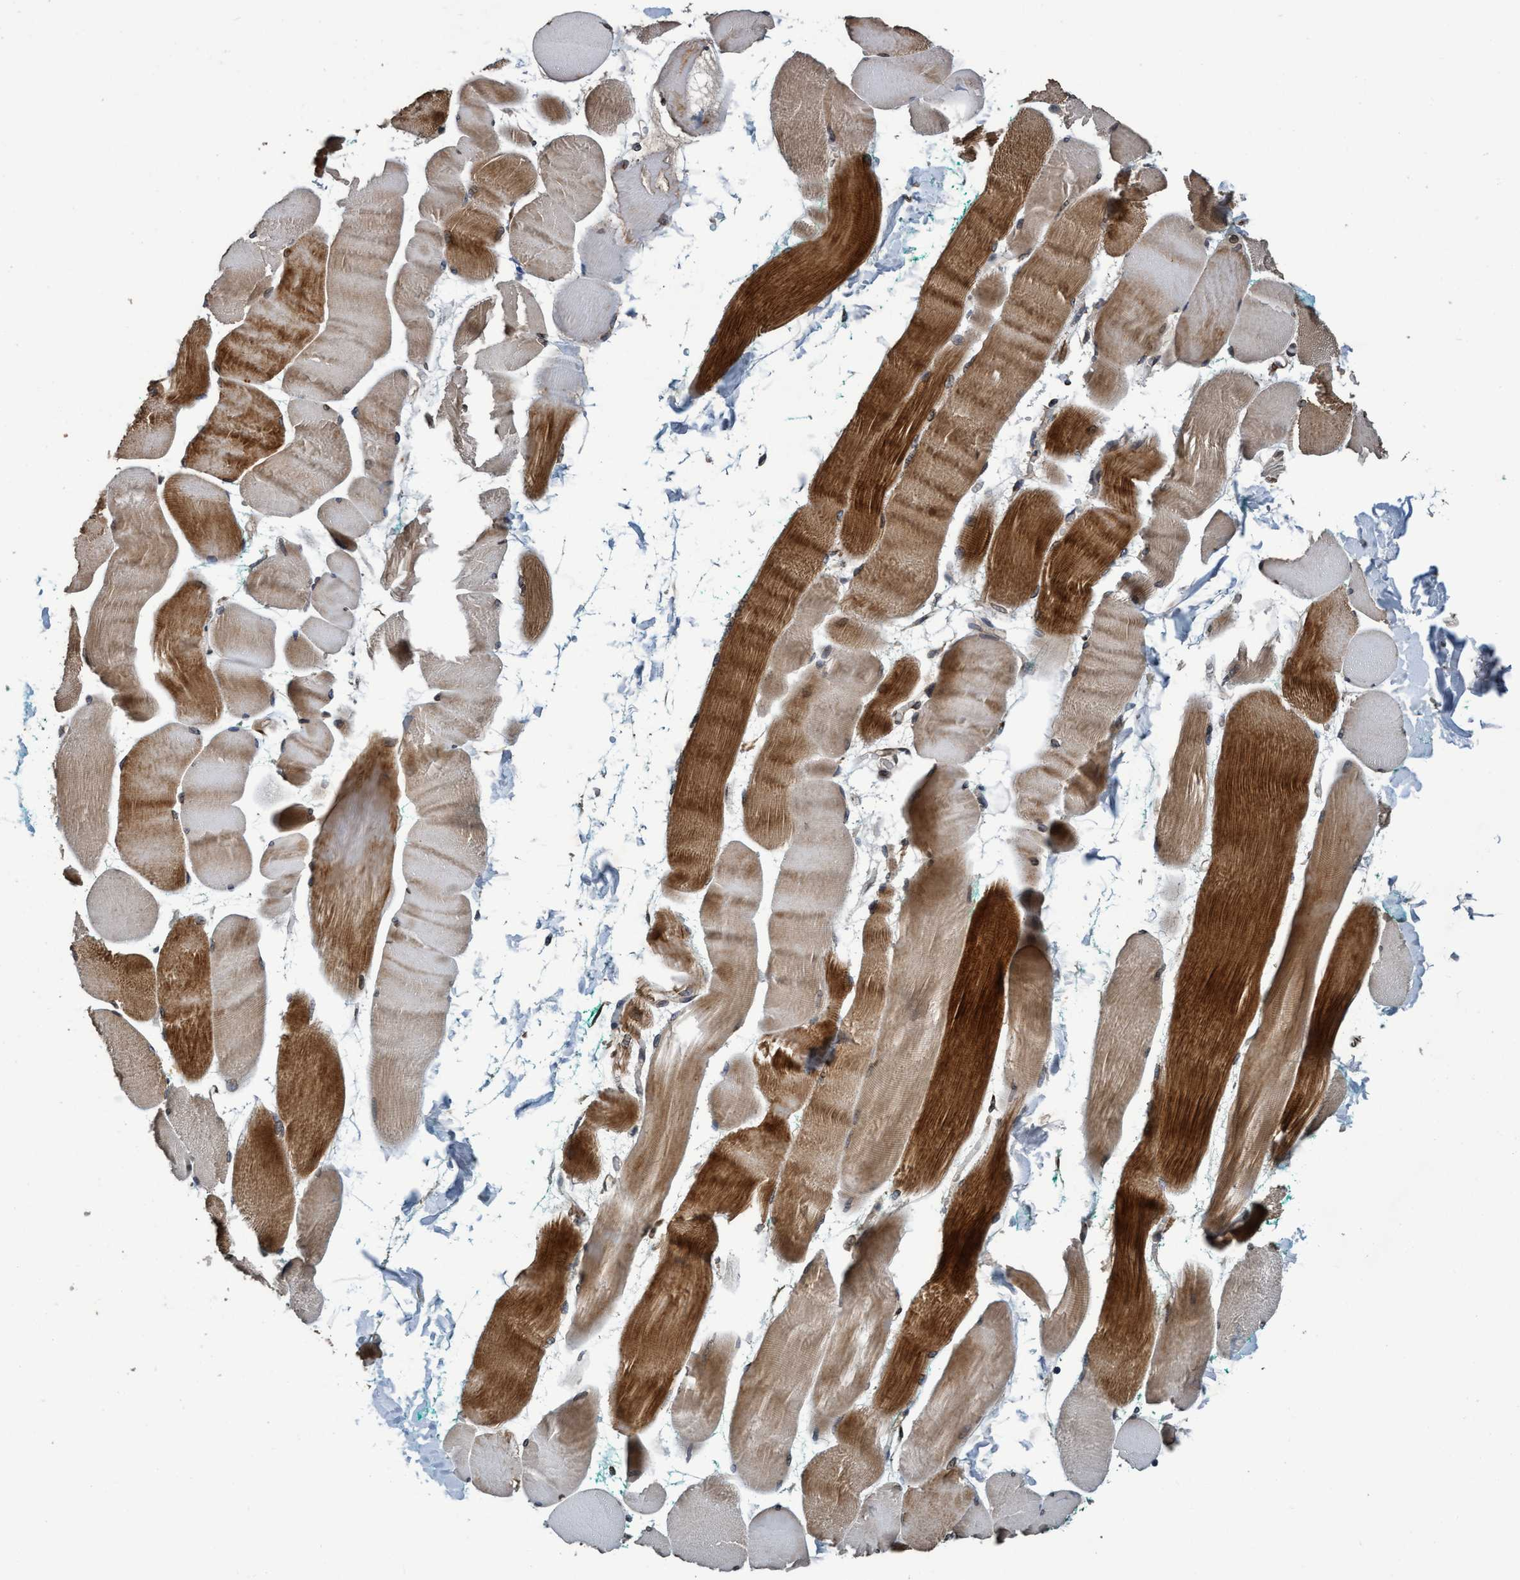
{"staining": {"intensity": "strong", "quantity": "25%-75%", "location": "cytoplasmic/membranous"}, "tissue": "skeletal muscle", "cell_type": "Myocytes", "image_type": "normal", "snomed": [{"axis": "morphology", "description": "Normal tissue, NOS"}, {"axis": "morphology", "description": "Squamous cell carcinoma, NOS"}, {"axis": "topography", "description": "Skeletal muscle"}], "caption": "Immunohistochemical staining of benign human skeletal muscle shows high levels of strong cytoplasmic/membranous staining in approximately 25%-75% of myocytes.", "gene": "MACC1", "patient": {"sex": "male", "age": 51}}